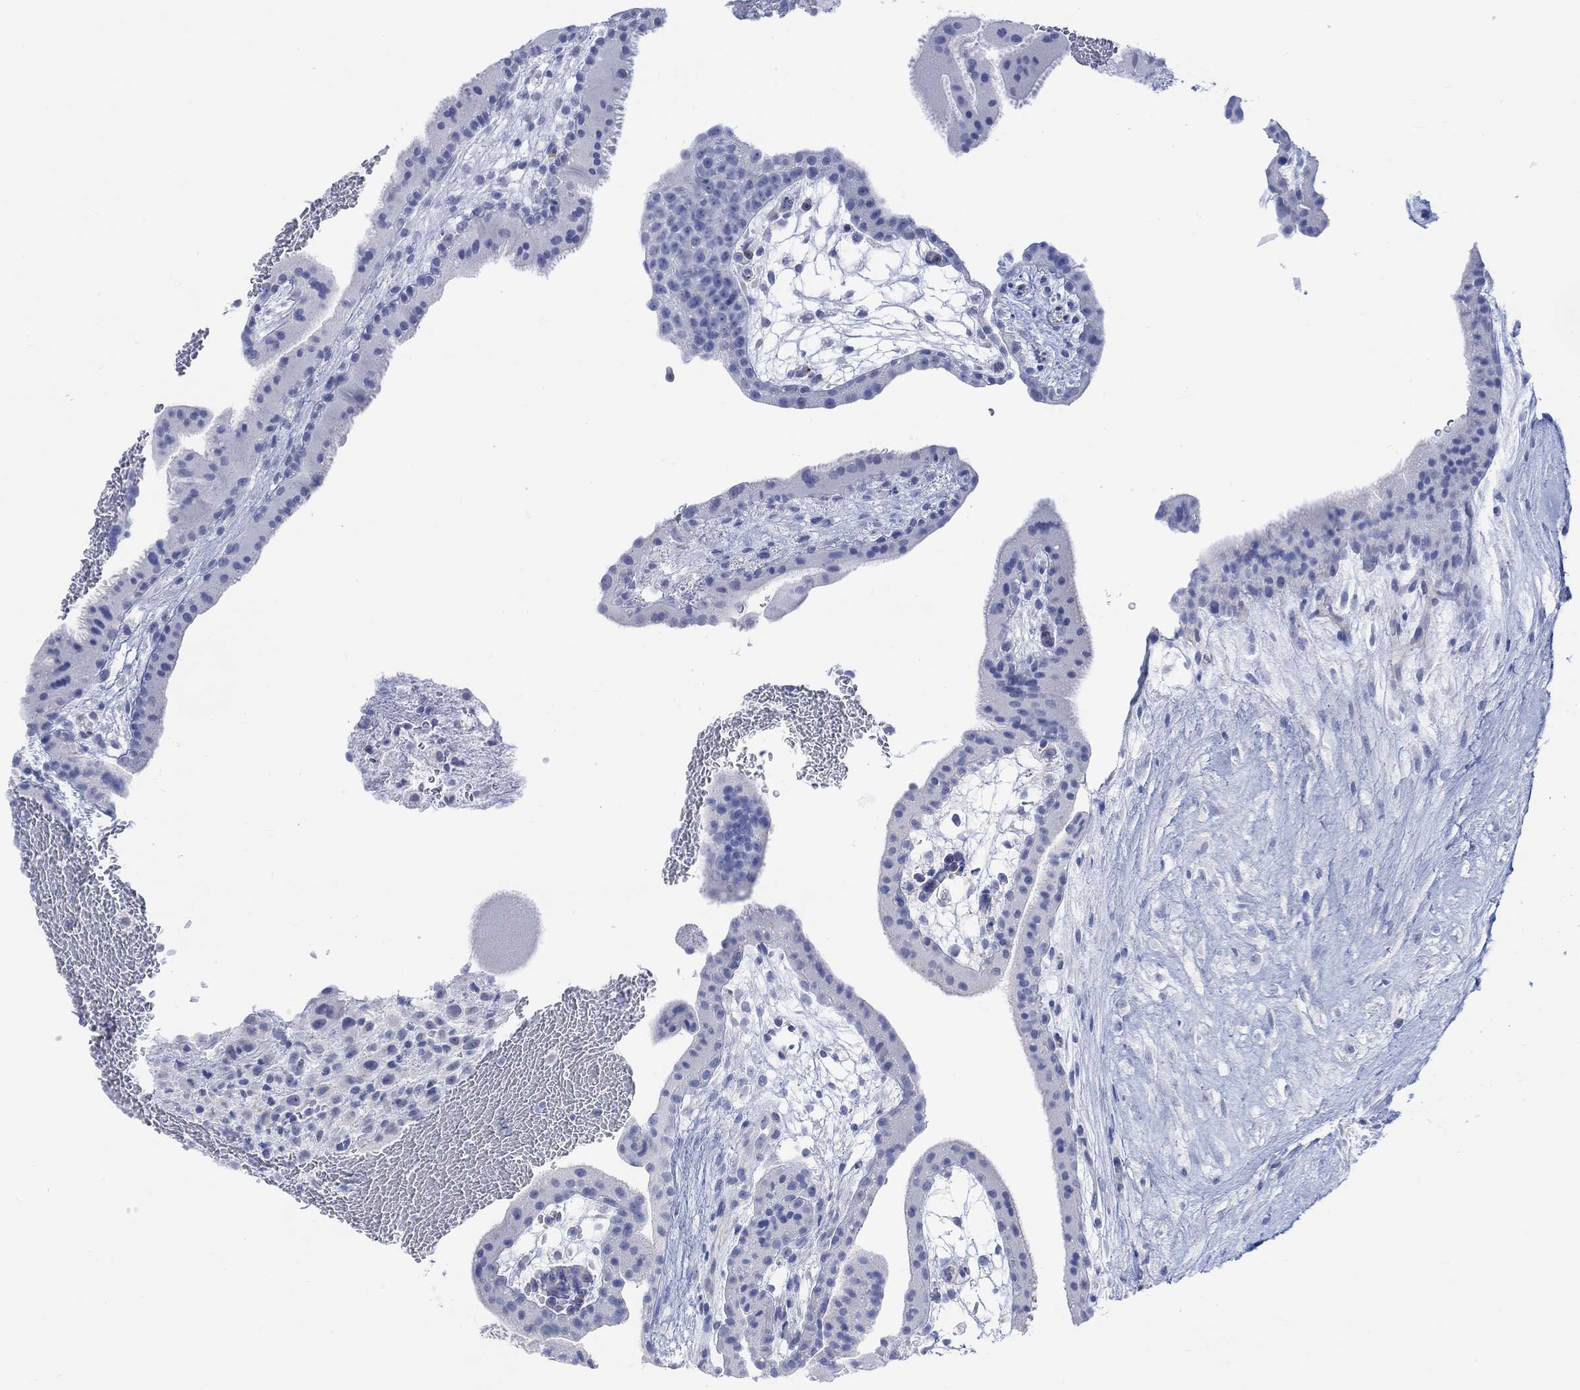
{"staining": {"intensity": "negative", "quantity": "none", "location": "none"}, "tissue": "placenta", "cell_type": "Decidual cells", "image_type": "normal", "snomed": [{"axis": "morphology", "description": "Normal tissue, NOS"}, {"axis": "topography", "description": "Placenta"}], "caption": "DAB (3,3'-diaminobenzidine) immunohistochemical staining of unremarkable placenta reveals no significant staining in decidual cells. Brightfield microscopy of immunohistochemistry stained with DAB (3,3'-diaminobenzidine) (brown) and hematoxylin (blue), captured at high magnification.", "gene": "AK8", "patient": {"sex": "female", "age": 19}}